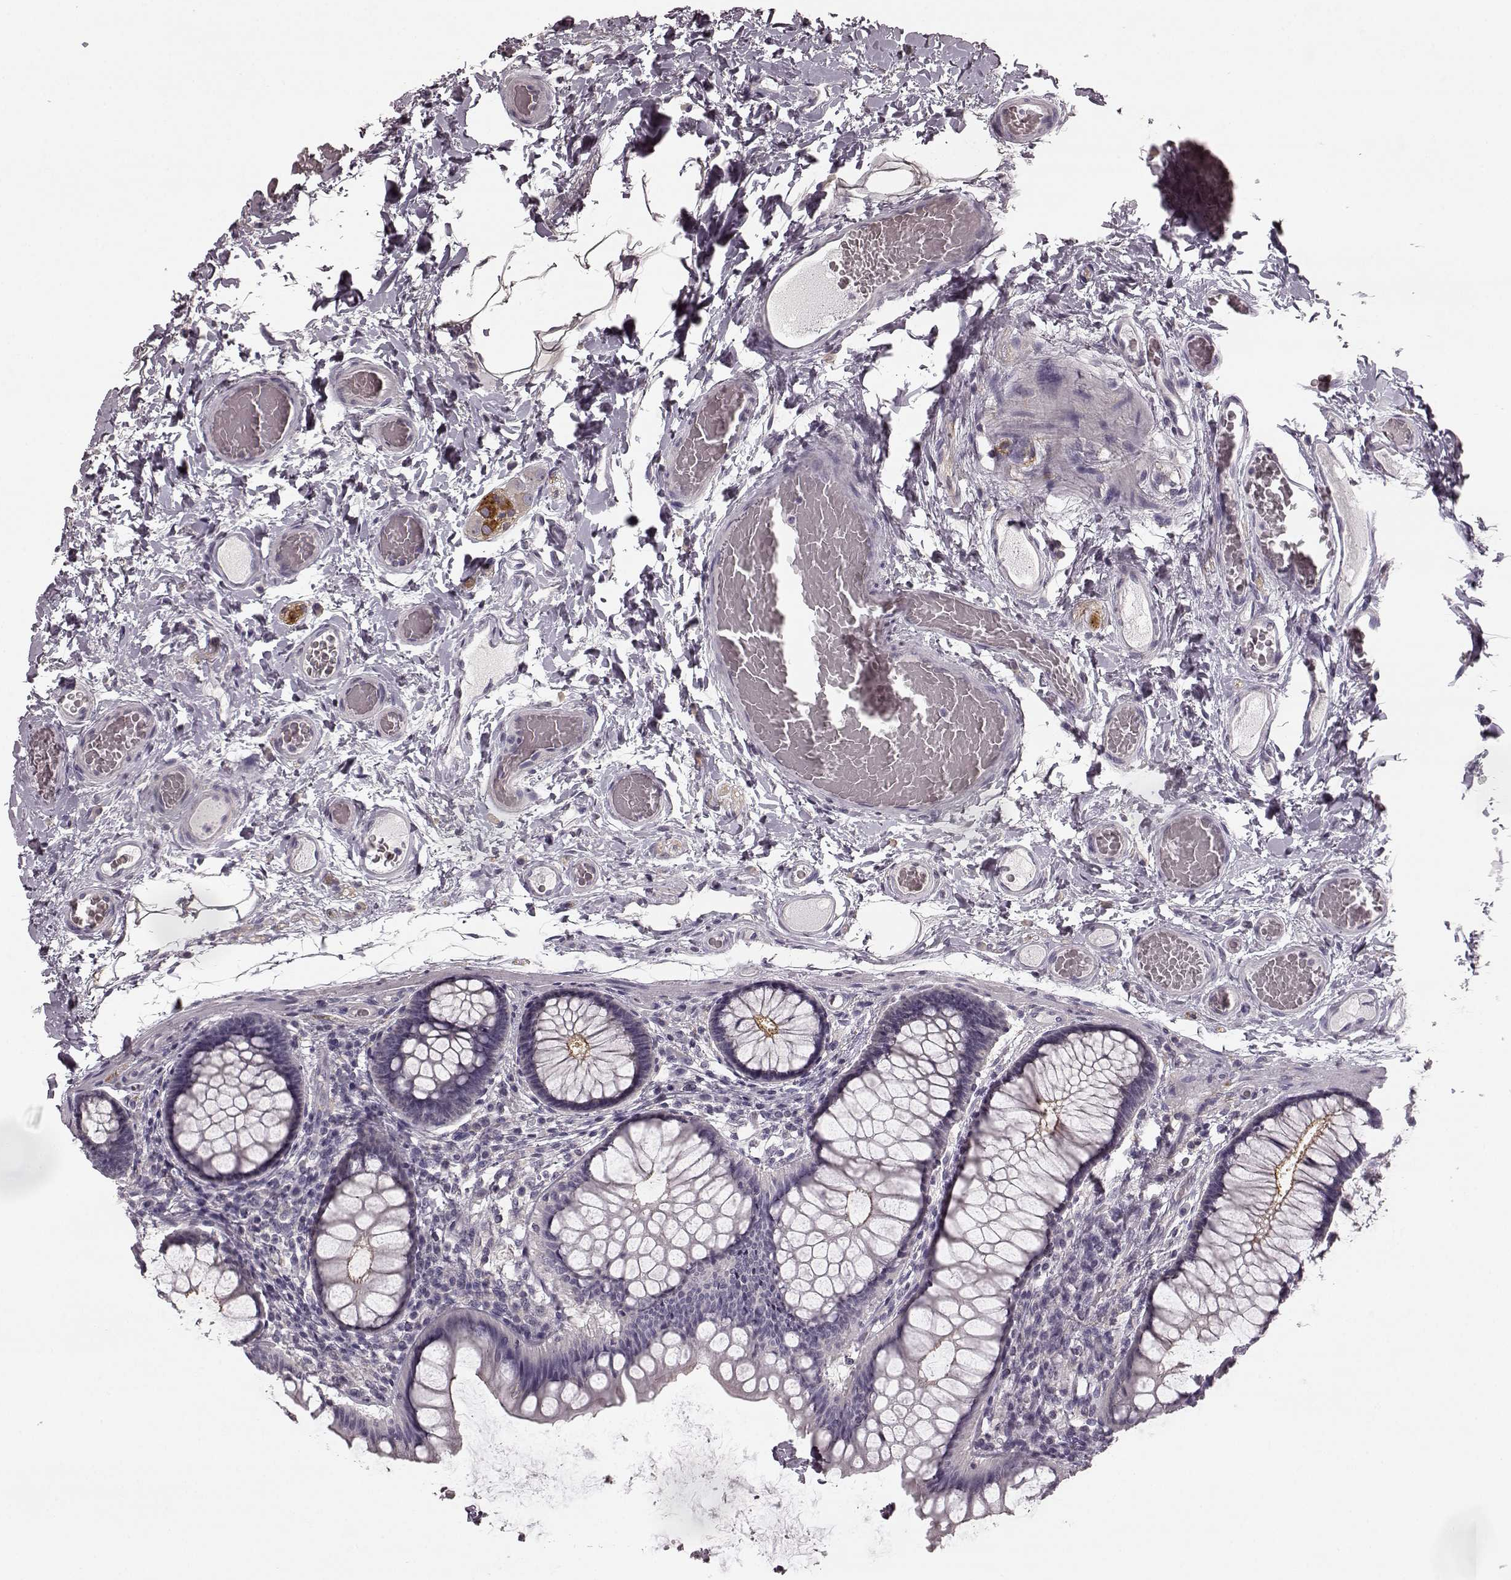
{"staining": {"intensity": "negative", "quantity": "none", "location": "none"}, "tissue": "colon", "cell_type": "Endothelial cells", "image_type": "normal", "snomed": [{"axis": "morphology", "description": "Normal tissue, NOS"}, {"axis": "topography", "description": "Colon"}], "caption": "Endothelial cells show no significant expression in unremarkable colon. Nuclei are stained in blue.", "gene": "PRKCE", "patient": {"sex": "female", "age": 65}}